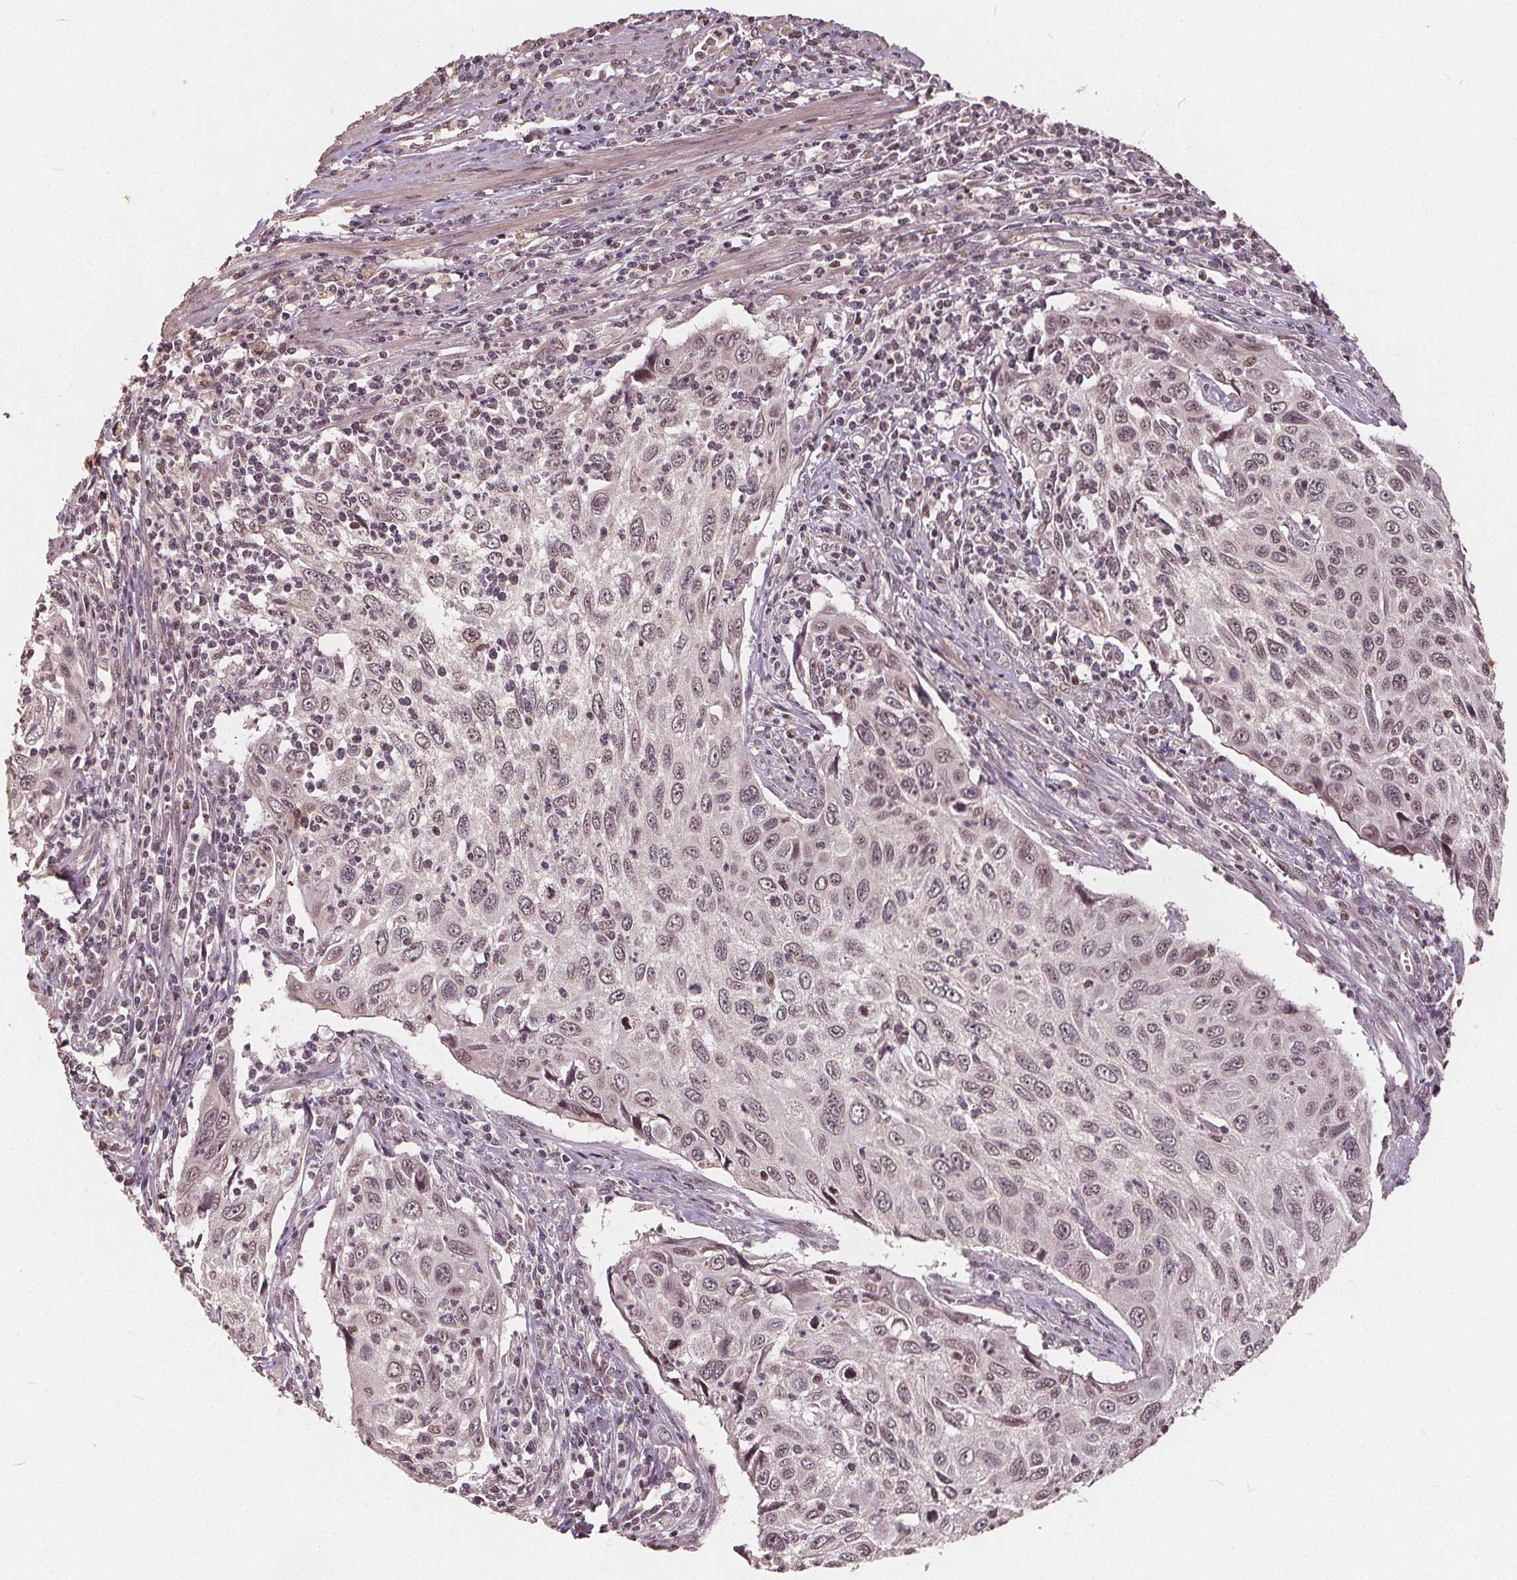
{"staining": {"intensity": "weak", "quantity": "25%-75%", "location": "nuclear"}, "tissue": "cervical cancer", "cell_type": "Tumor cells", "image_type": "cancer", "snomed": [{"axis": "morphology", "description": "Squamous cell carcinoma, NOS"}, {"axis": "topography", "description": "Cervix"}], "caption": "Immunohistochemistry image of squamous cell carcinoma (cervical) stained for a protein (brown), which reveals low levels of weak nuclear expression in approximately 25%-75% of tumor cells.", "gene": "DNMT3B", "patient": {"sex": "female", "age": 70}}